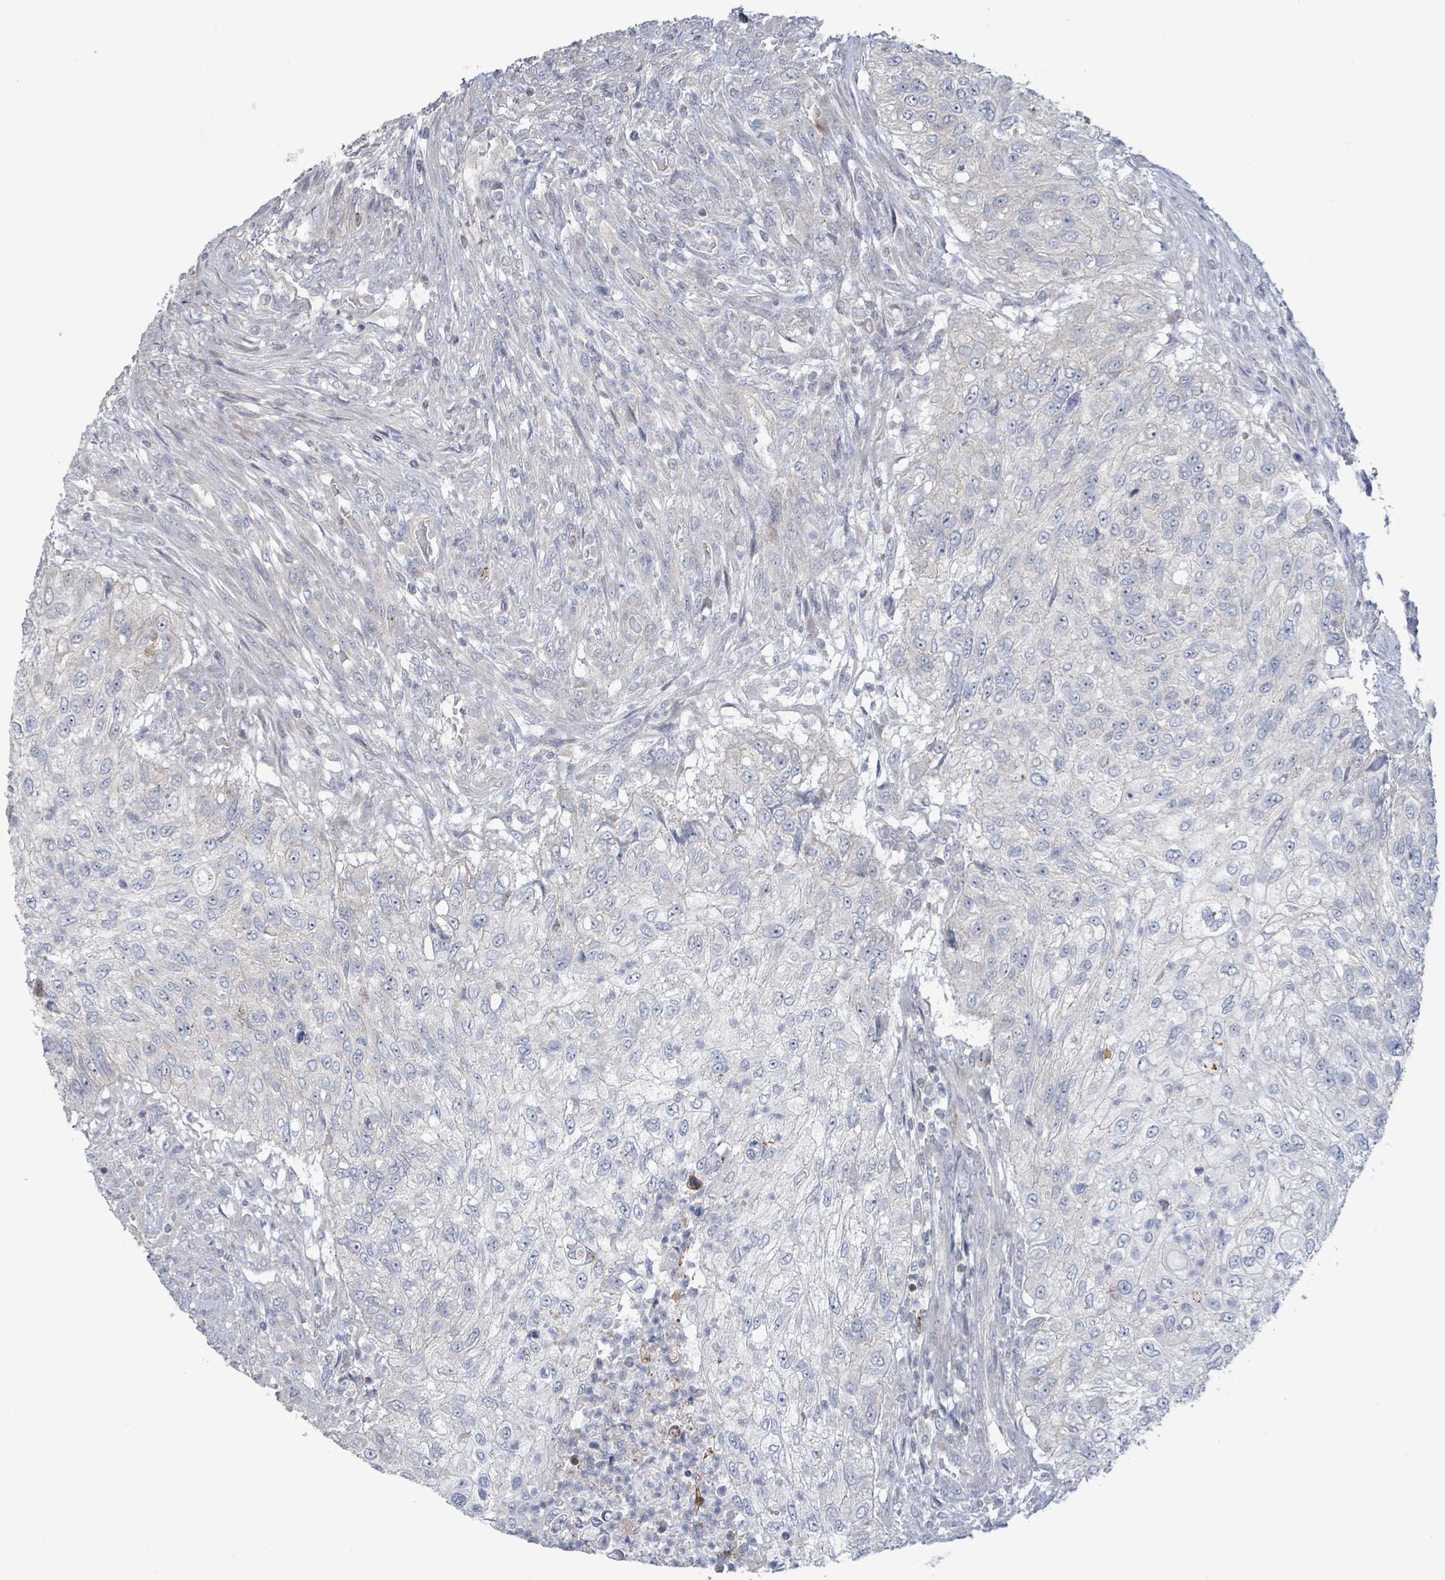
{"staining": {"intensity": "negative", "quantity": "none", "location": "none"}, "tissue": "urothelial cancer", "cell_type": "Tumor cells", "image_type": "cancer", "snomed": [{"axis": "morphology", "description": "Urothelial carcinoma, High grade"}, {"axis": "topography", "description": "Urinary bladder"}], "caption": "Immunohistochemistry of high-grade urothelial carcinoma reveals no expression in tumor cells.", "gene": "LILRA4", "patient": {"sex": "female", "age": 60}}